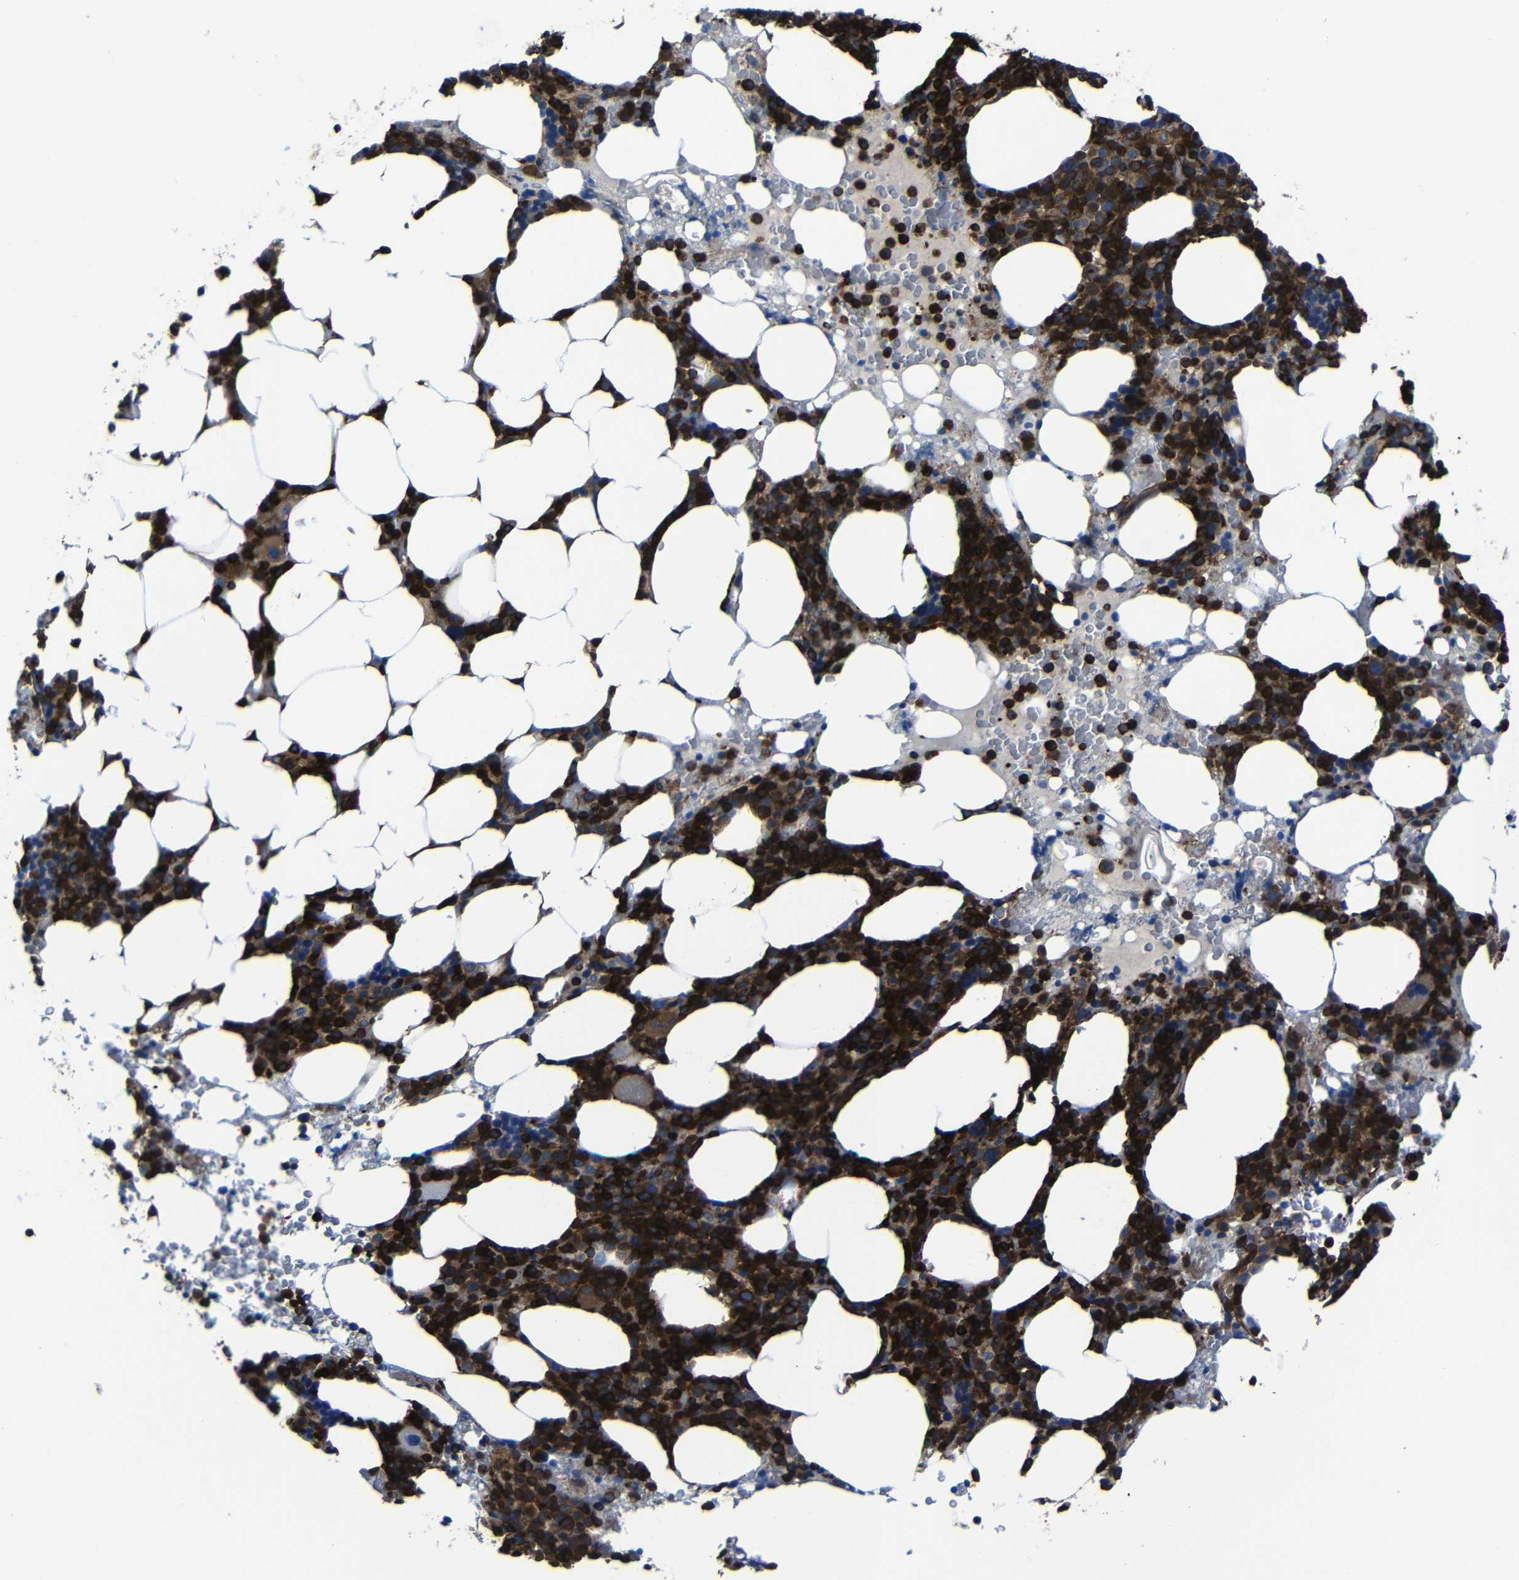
{"staining": {"intensity": "strong", "quantity": ">75%", "location": "cytoplasmic/membranous"}, "tissue": "bone marrow", "cell_type": "Hematopoietic cells", "image_type": "normal", "snomed": [{"axis": "morphology", "description": "Normal tissue, NOS"}, {"axis": "morphology", "description": "Inflammation, NOS"}, {"axis": "topography", "description": "Bone marrow"}], "caption": "High-magnification brightfield microscopy of benign bone marrow stained with DAB (3,3'-diaminobenzidine) (brown) and counterstained with hematoxylin (blue). hematopoietic cells exhibit strong cytoplasmic/membranous staining is present in approximately>75% of cells.", "gene": "ARHGEF1", "patient": {"sex": "female", "age": 84}}